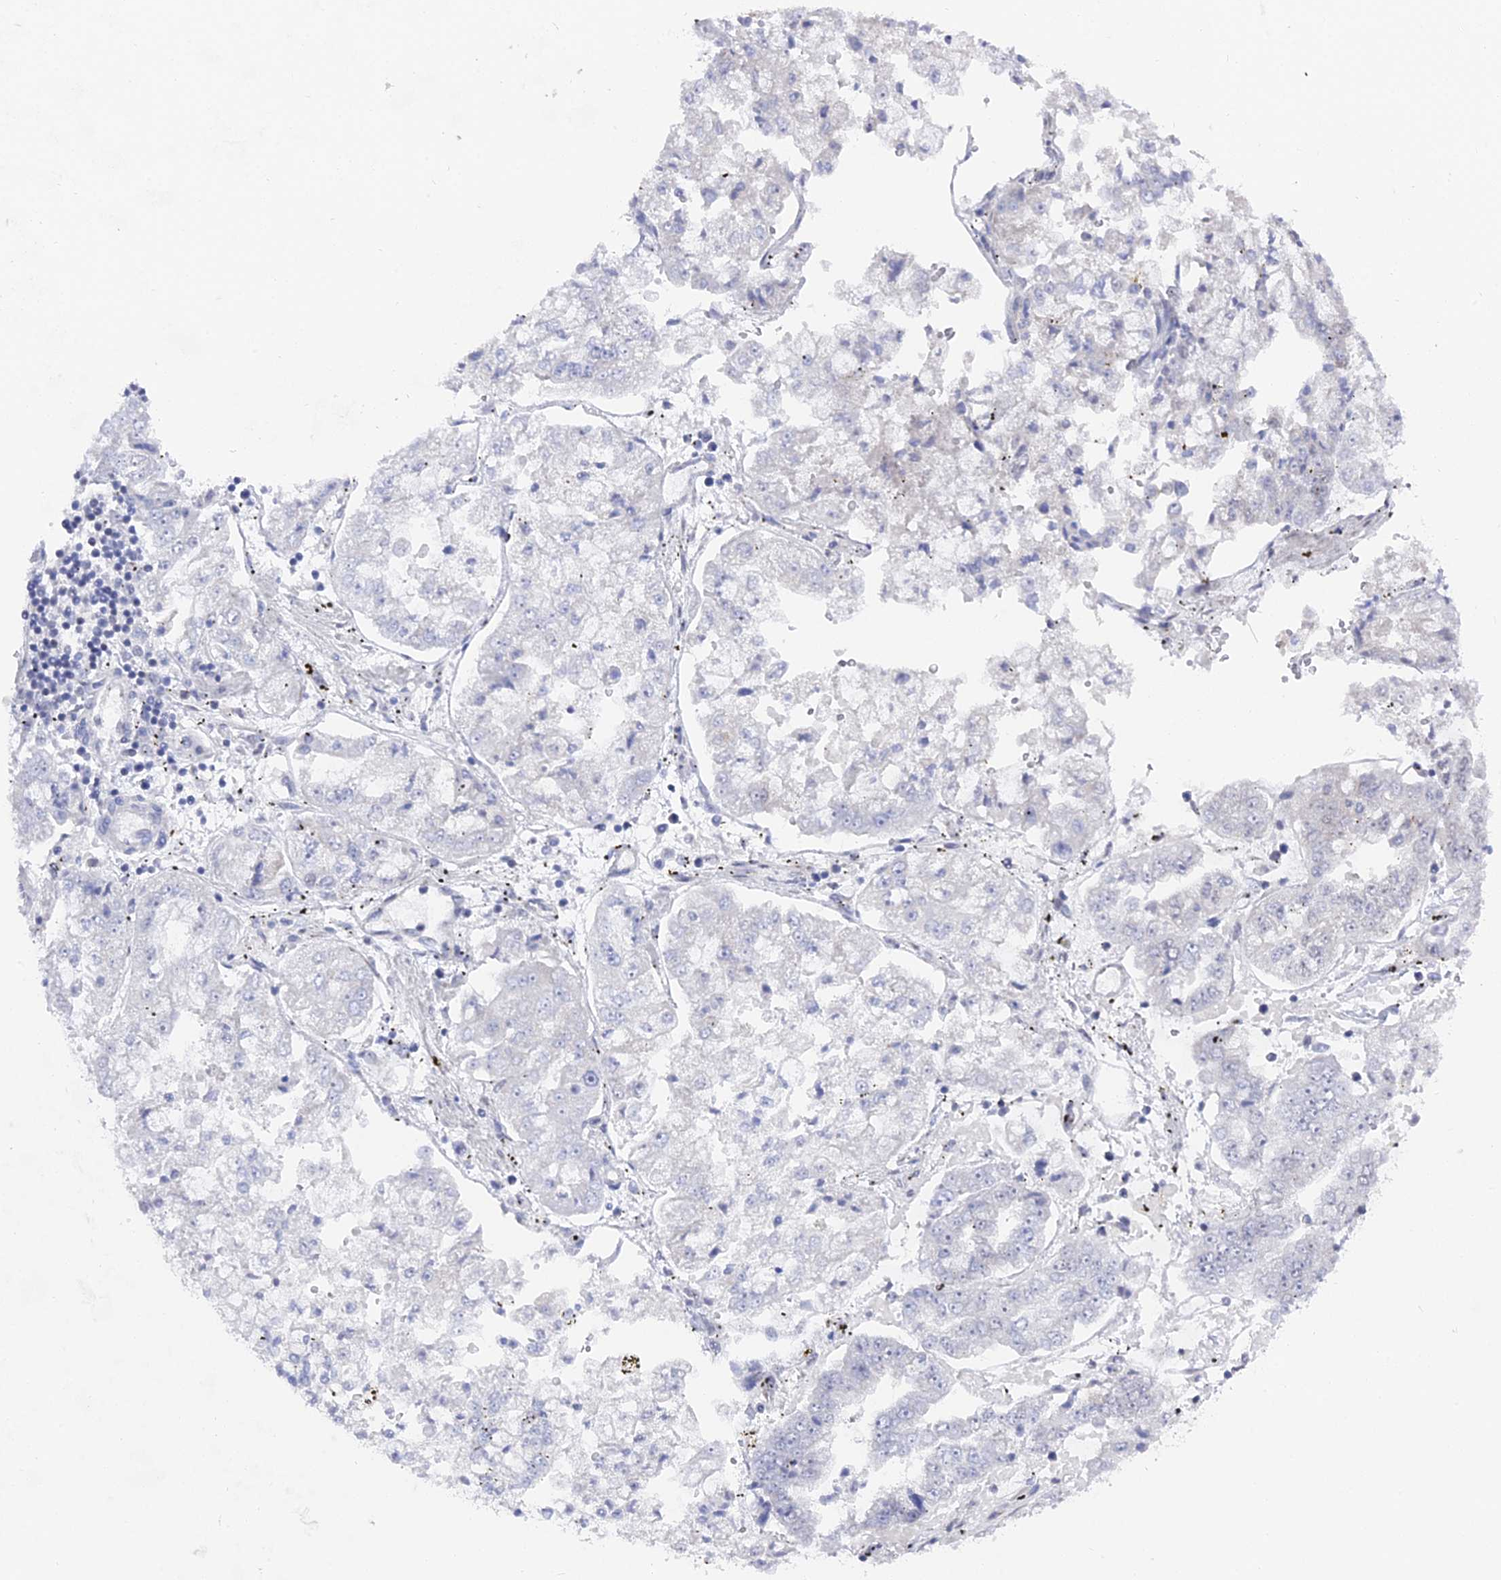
{"staining": {"intensity": "negative", "quantity": "none", "location": "none"}, "tissue": "stomach cancer", "cell_type": "Tumor cells", "image_type": "cancer", "snomed": [{"axis": "morphology", "description": "Adenocarcinoma, NOS"}, {"axis": "topography", "description": "Stomach"}], "caption": "This is an IHC micrograph of stomach adenocarcinoma. There is no expression in tumor cells.", "gene": "FHIP2A", "patient": {"sex": "male", "age": 76}}